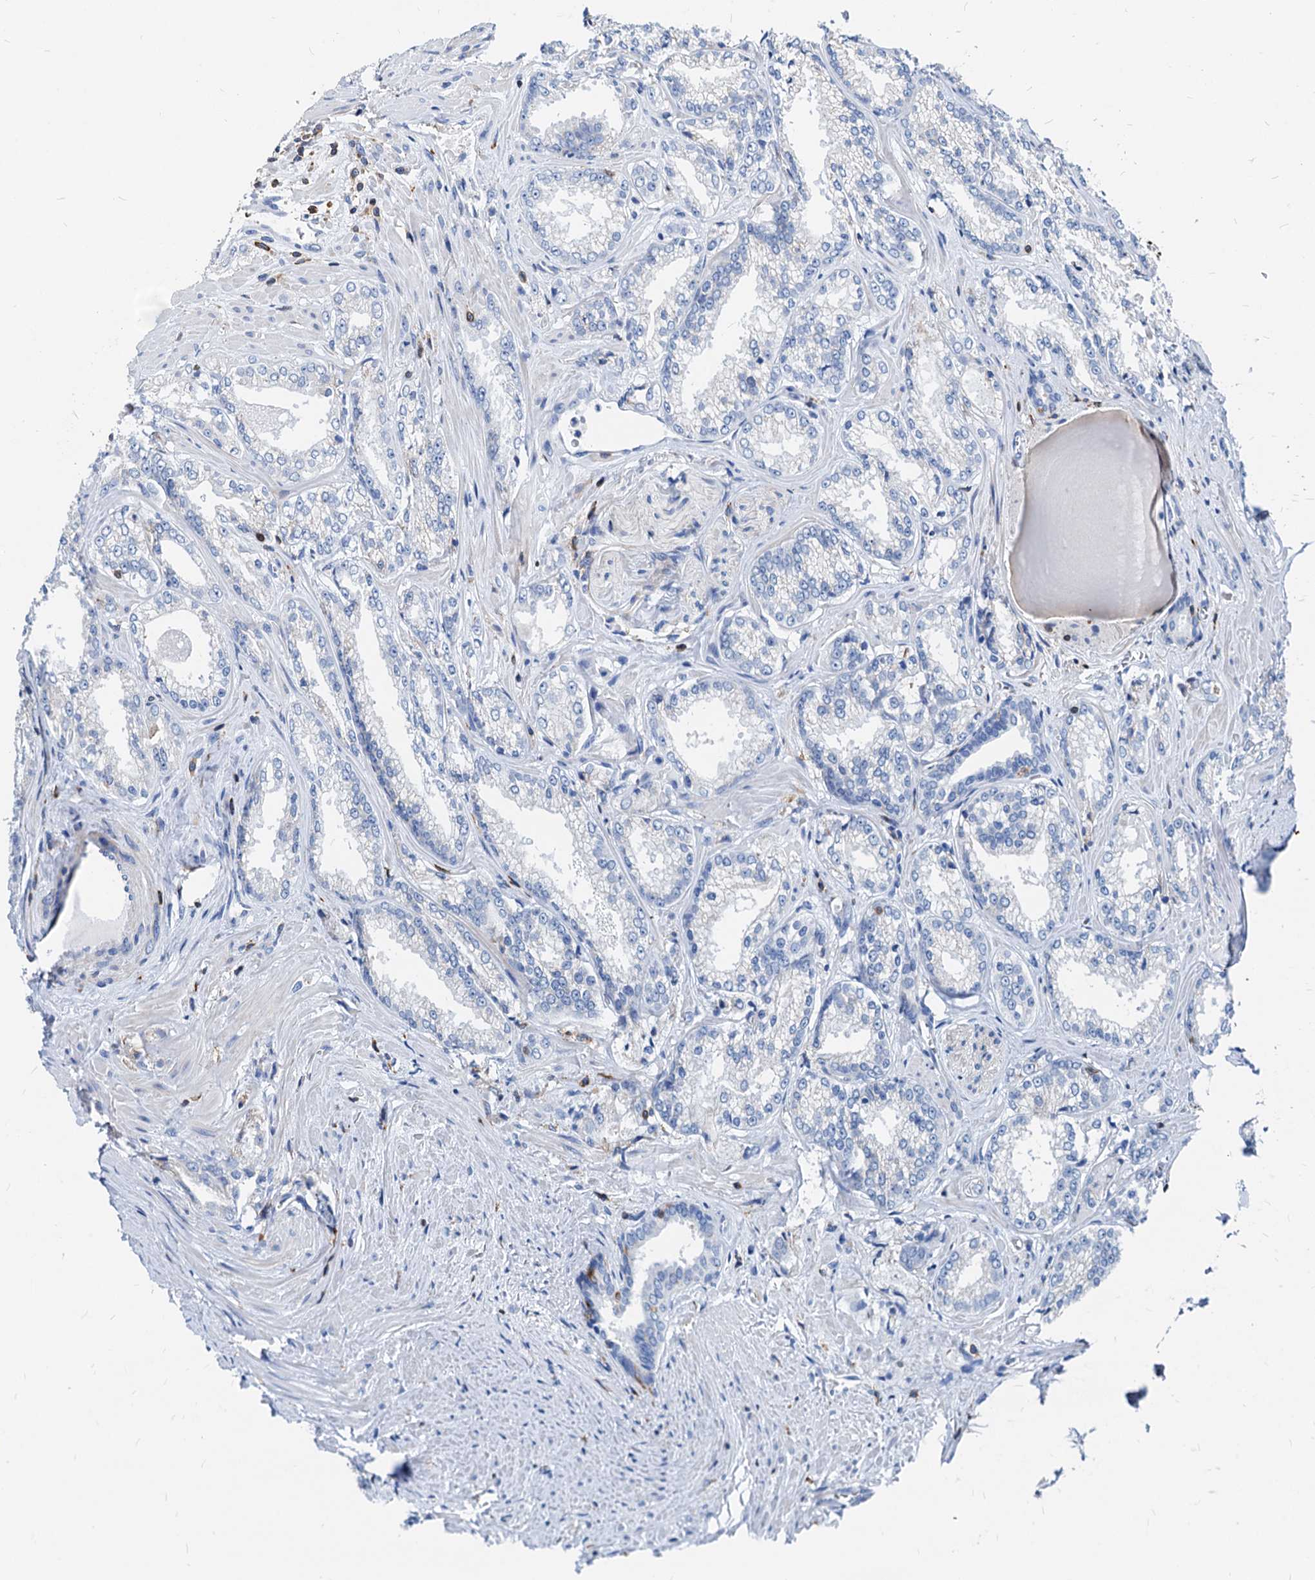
{"staining": {"intensity": "negative", "quantity": "none", "location": "none"}, "tissue": "prostate cancer", "cell_type": "Tumor cells", "image_type": "cancer", "snomed": [{"axis": "morphology", "description": "Adenocarcinoma, Low grade"}, {"axis": "topography", "description": "Prostate"}], "caption": "High power microscopy histopathology image of an IHC histopathology image of prostate cancer, revealing no significant staining in tumor cells.", "gene": "LCP2", "patient": {"sex": "male", "age": 47}}